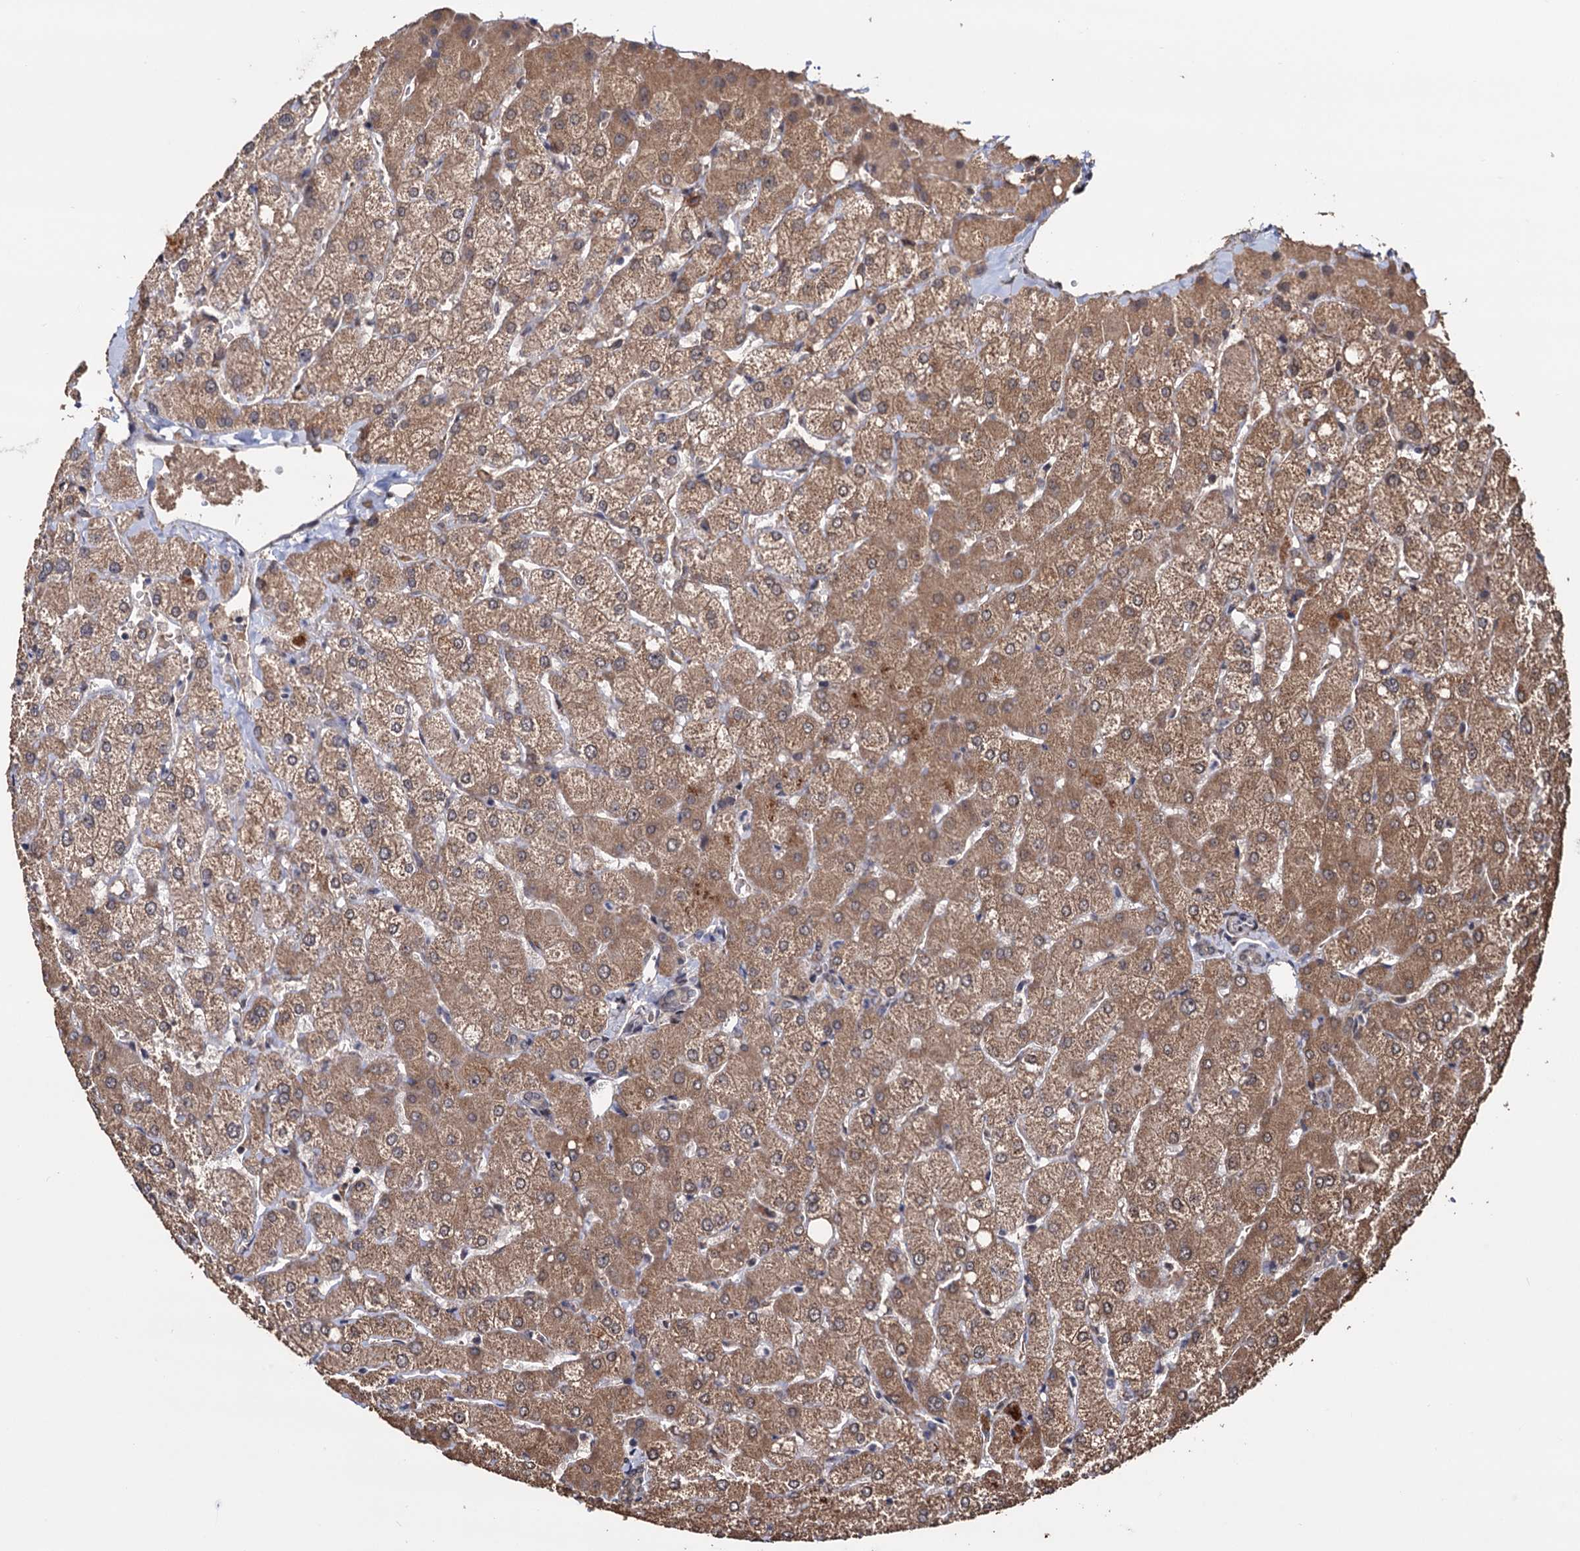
{"staining": {"intensity": "negative", "quantity": "none", "location": "none"}, "tissue": "liver", "cell_type": "Cholangiocytes", "image_type": "normal", "snomed": [{"axis": "morphology", "description": "Normal tissue, NOS"}, {"axis": "topography", "description": "Liver"}], "caption": "An immunohistochemistry photomicrograph of benign liver is shown. There is no staining in cholangiocytes of liver.", "gene": "TBC1D12", "patient": {"sex": "female", "age": 54}}